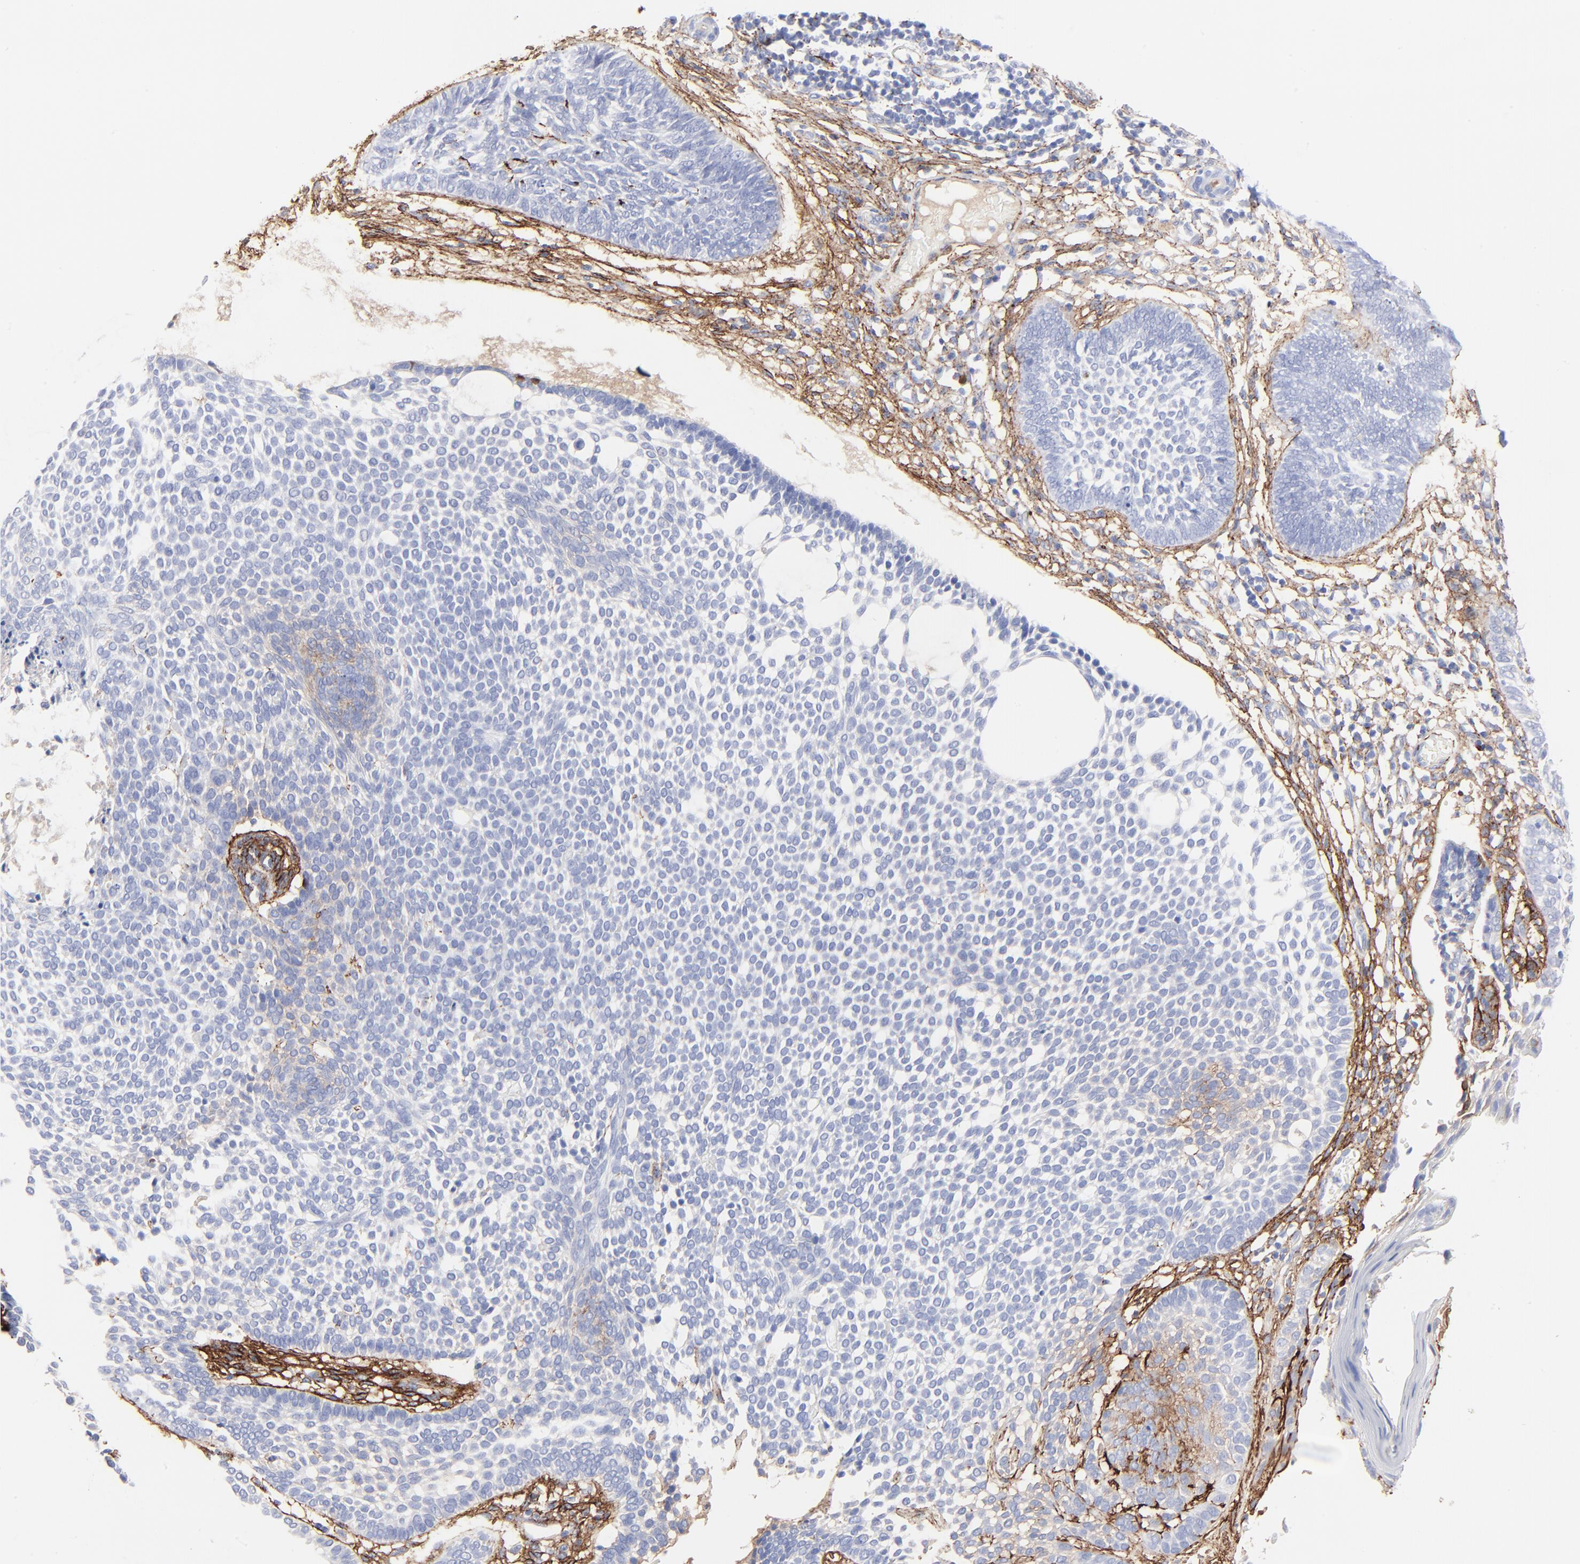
{"staining": {"intensity": "weak", "quantity": "<25%", "location": "cytoplasmic/membranous"}, "tissue": "skin cancer", "cell_type": "Tumor cells", "image_type": "cancer", "snomed": [{"axis": "morphology", "description": "Basal cell carcinoma"}, {"axis": "topography", "description": "Skin"}], "caption": "Skin cancer (basal cell carcinoma) stained for a protein using IHC shows no positivity tumor cells.", "gene": "FBLN2", "patient": {"sex": "male", "age": 87}}